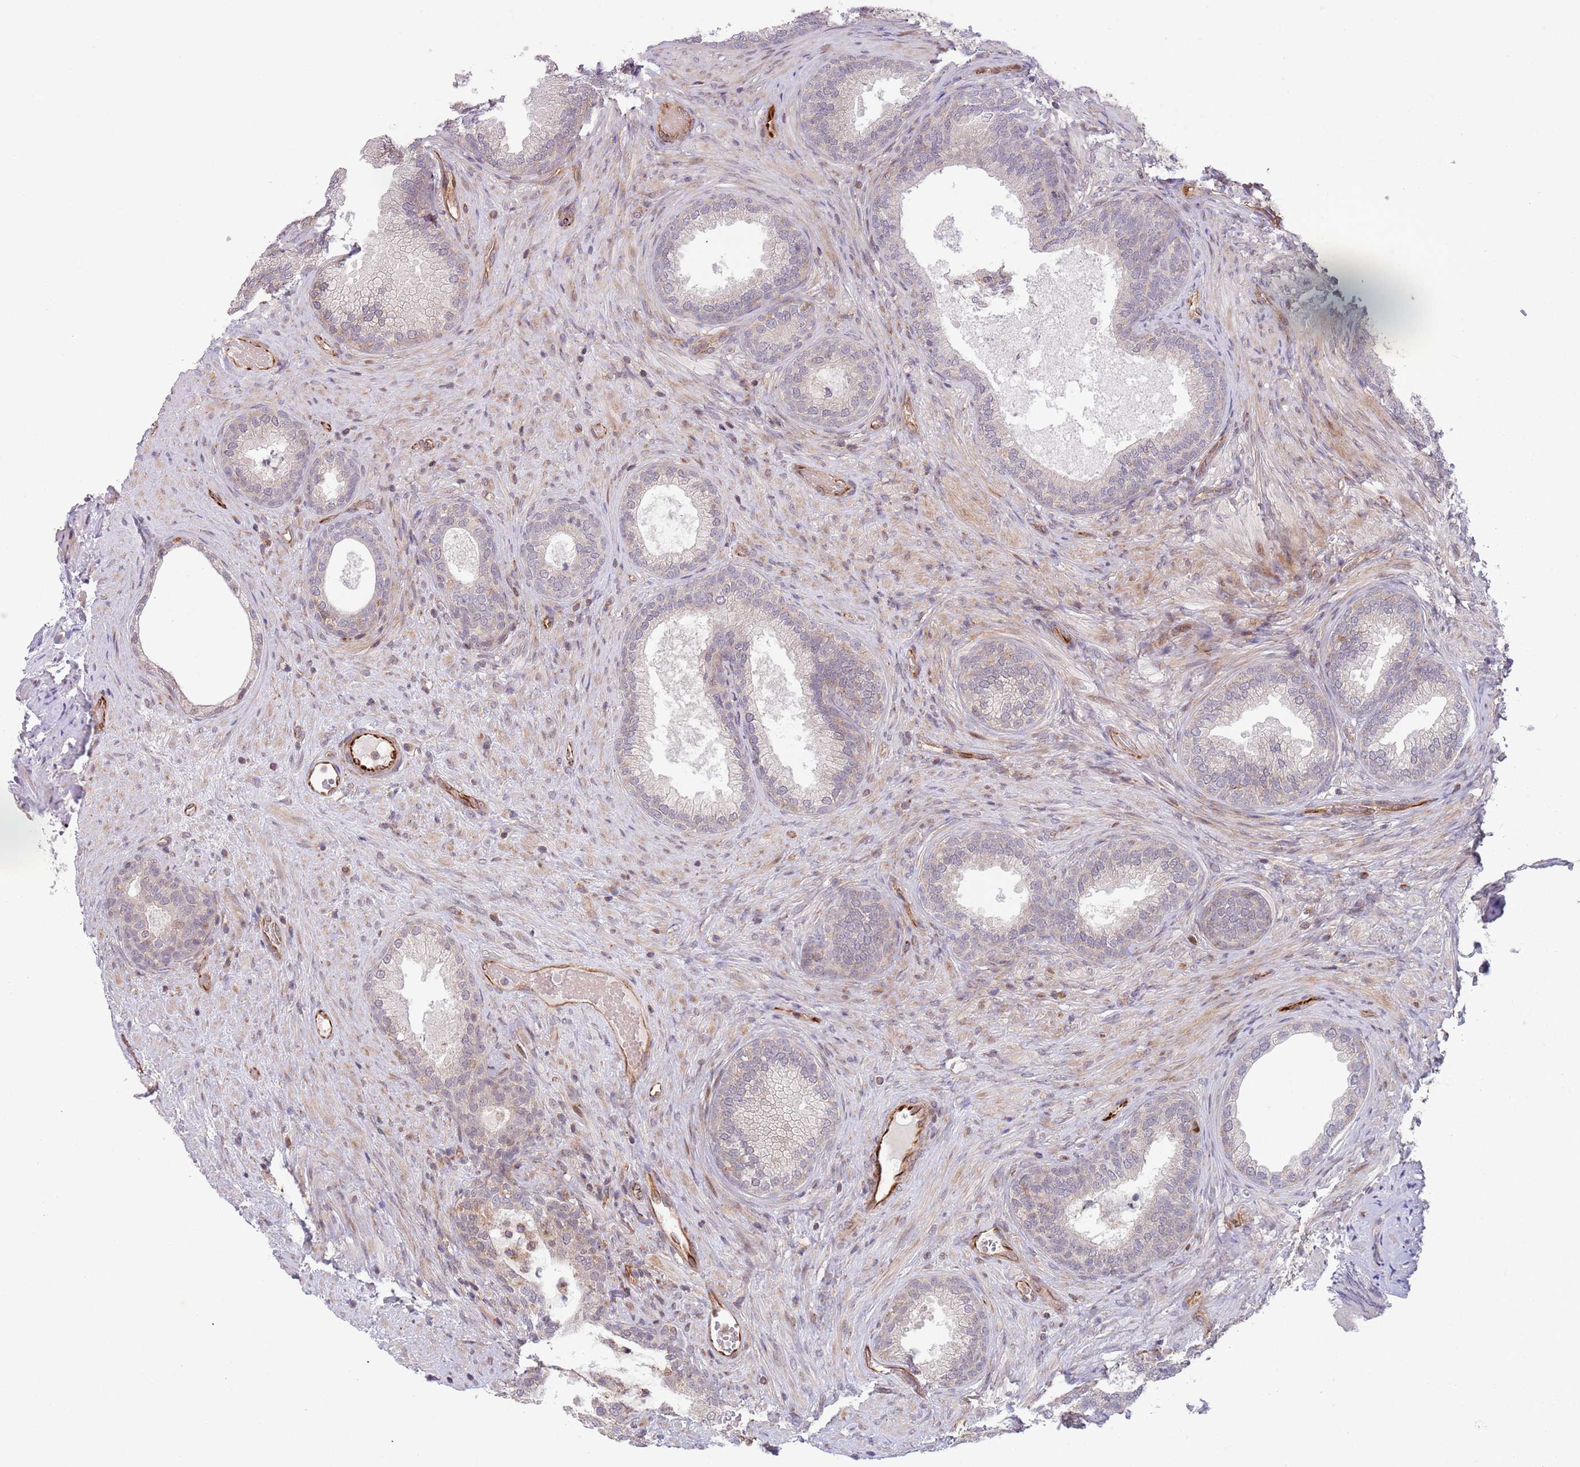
{"staining": {"intensity": "weak", "quantity": "<25%", "location": "cytoplasmic/membranous,nuclear"}, "tissue": "prostate", "cell_type": "Glandular cells", "image_type": "normal", "snomed": [{"axis": "morphology", "description": "Normal tissue, NOS"}, {"axis": "topography", "description": "Prostate"}], "caption": "Protein analysis of benign prostate exhibits no significant positivity in glandular cells. (DAB (3,3'-diaminobenzidine) immunohistochemistry (IHC) with hematoxylin counter stain).", "gene": "CHD9", "patient": {"sex": "male", "age": 76}}